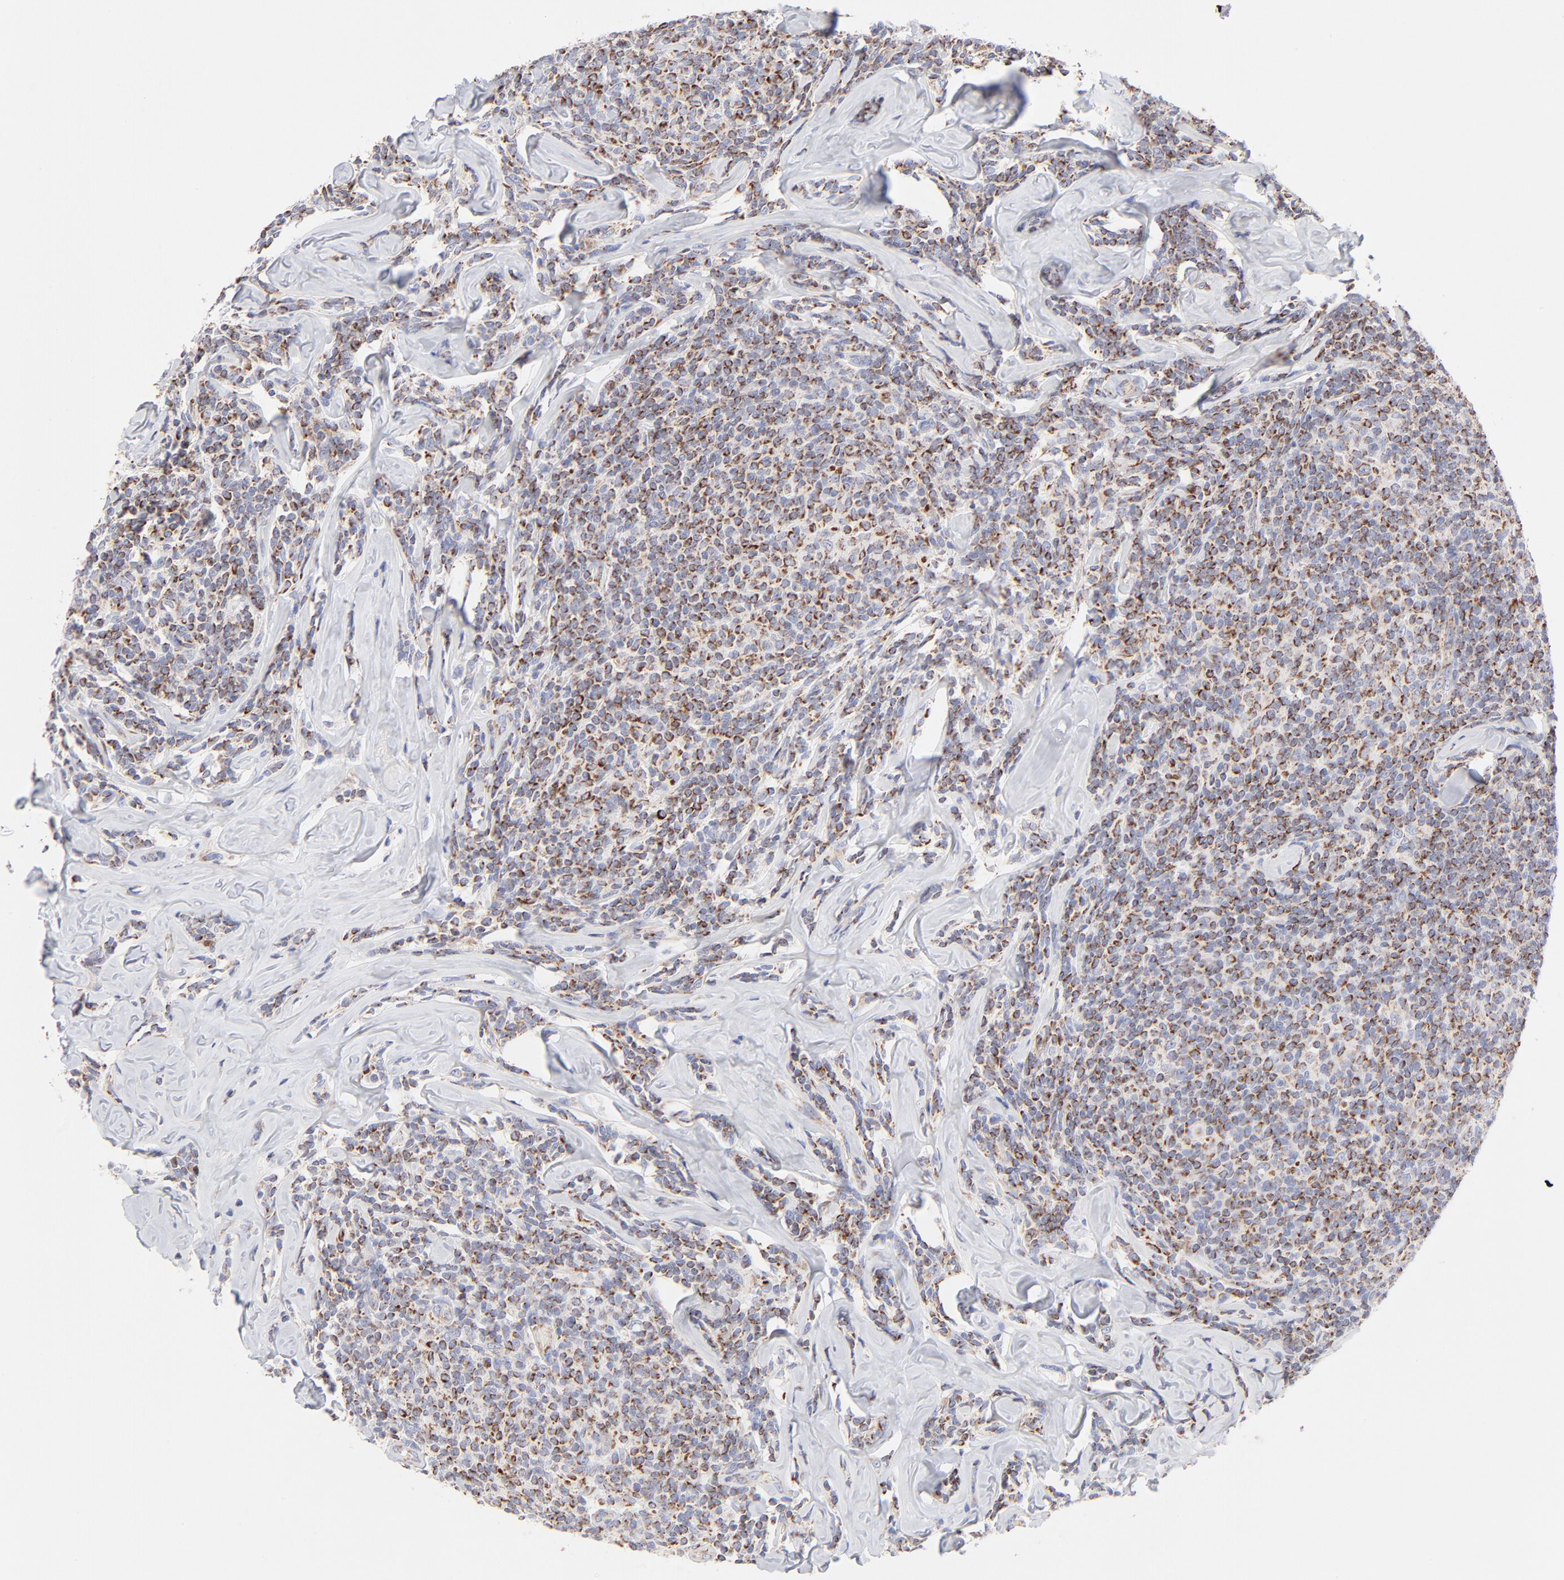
{"staining": {"intensity": "moderate", "quantity": ">75%", "location": "cytoplasmic/membranous"}, "tissue": "lymphoma", "cell_type": "Tumor cells", "image_type": "cancer", "snomed": [{"axis": "morphology", "description": "Malignant lymphoma, non-Hodgkin's type, Low grade"}, {"axis": "topography", "description": "Lymph node"}], "caption": "Immunohistochemistry (IHC) image of human lymphoma stained for a protein (brown), which demonstrates medium levels of moderate cytoplasmic/membranous expression in about >75% of tumor cells.", "gene": "TIMM8A", "patient": {"sex": "female", "age": 56}}